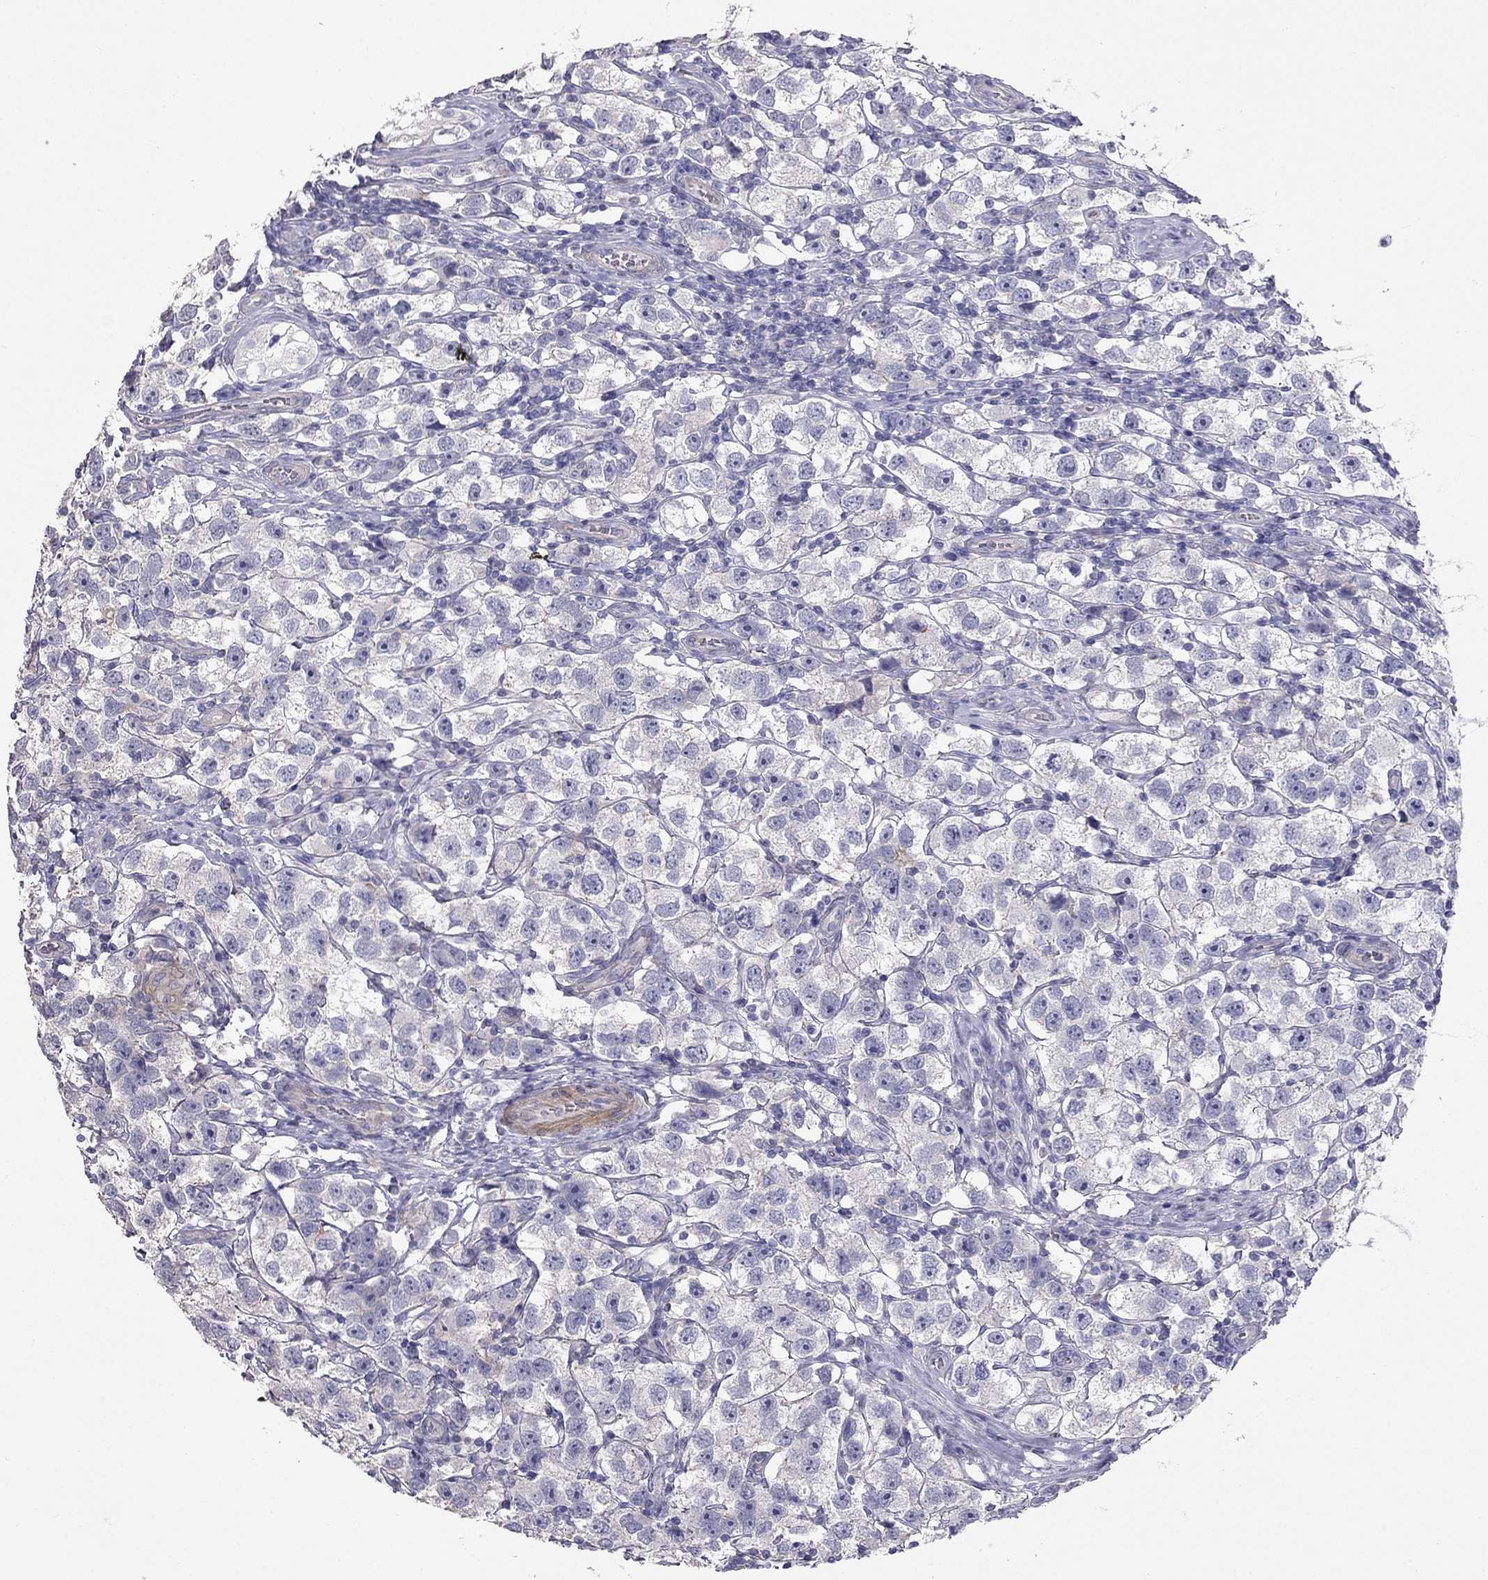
{"staining": {"intensity": "negative", "quantity": "none", "location": "none"}, "tissue": "testis cancer", "cell_type": "Tumor cells", "image_type": "cancer", "snomed": [{"axis": "morphology", "description": "Seminoma, NOS"}, {"axis": "topography", "description": "Testis"}], "caption": "This is an immunohistochemistry (IHC) histopathology image of testis cancer. There is no positivity in tumor cells.", "gene": "LY6H", "patient": {"sex": "male", "age": 26}}